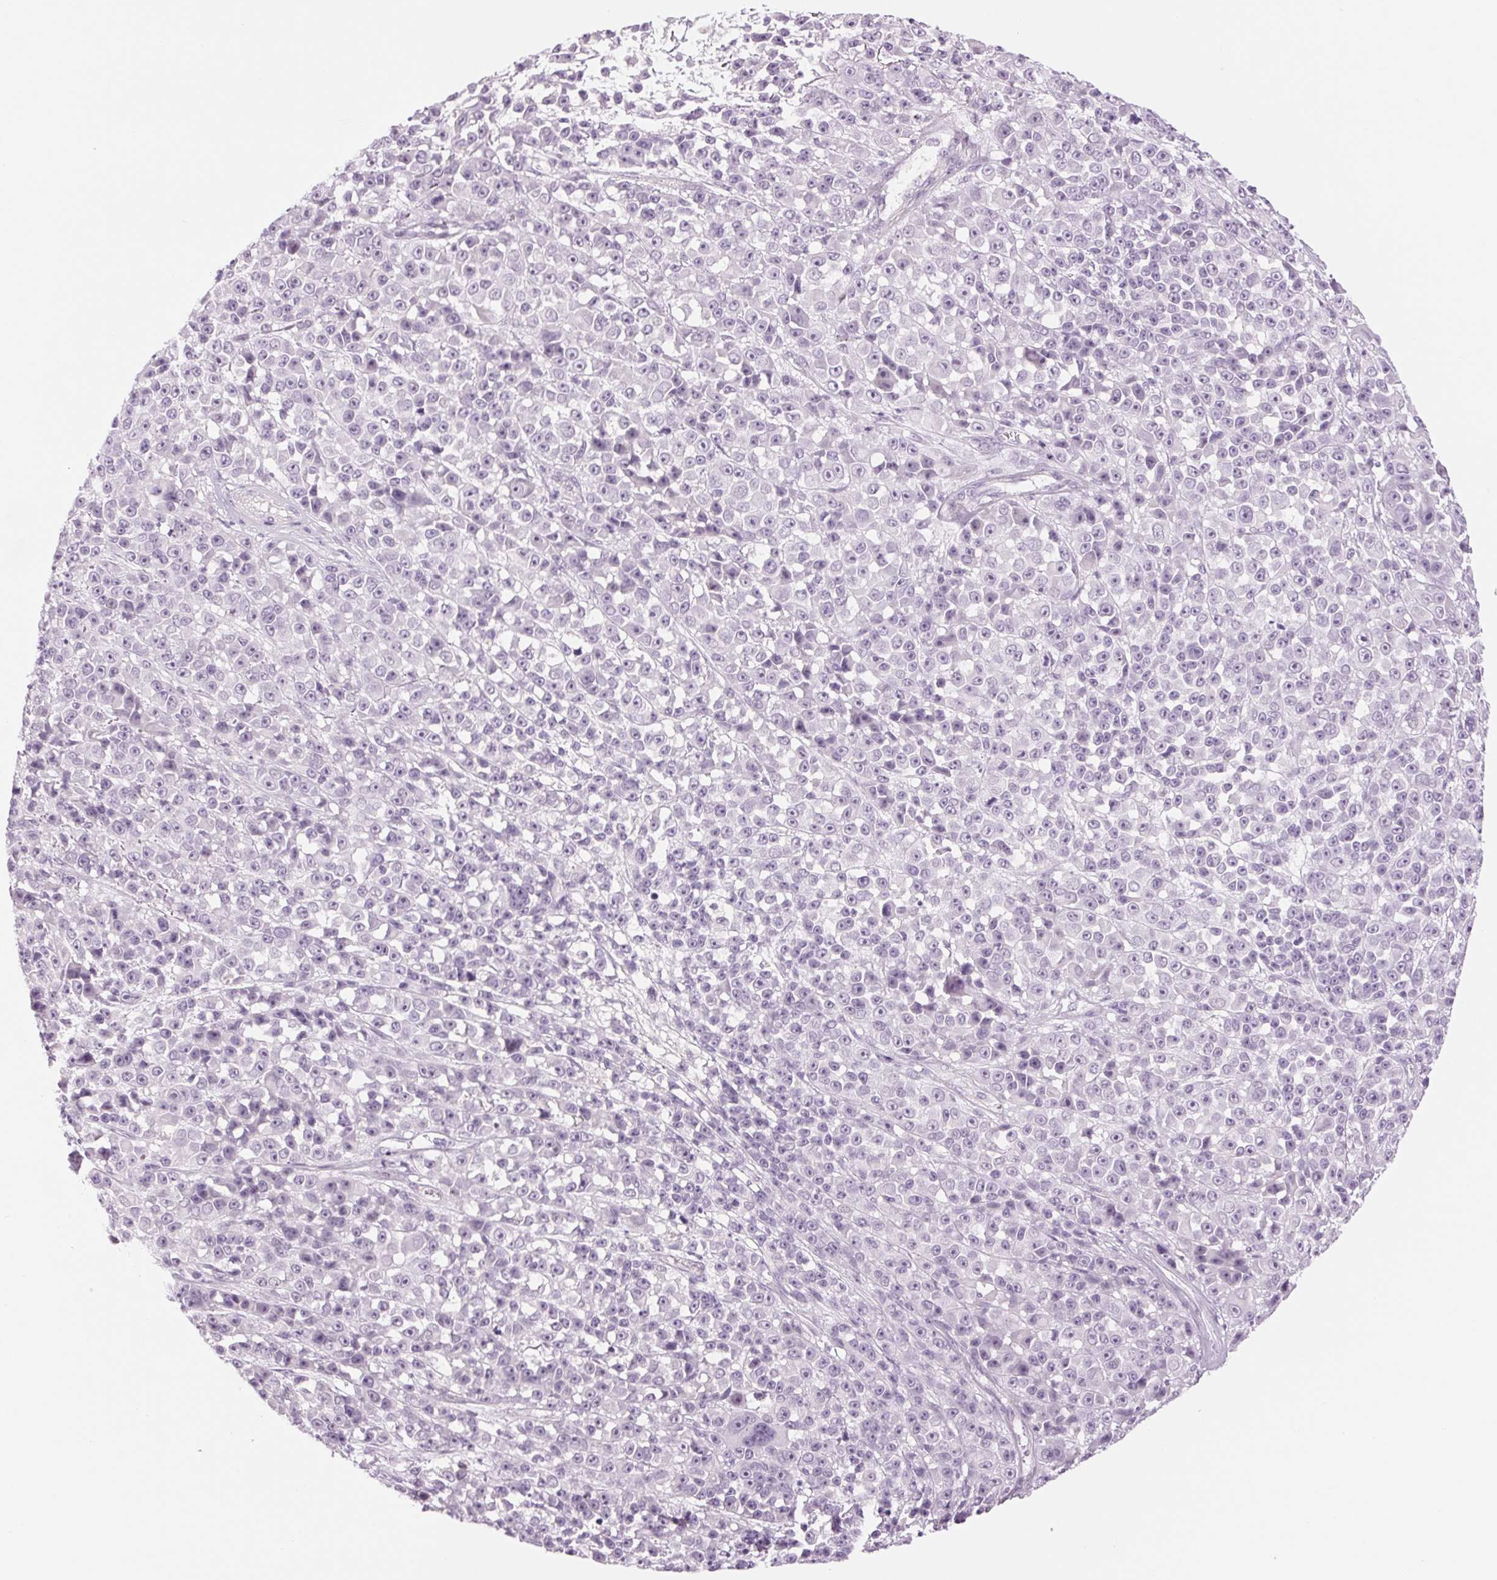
{"staining": {"intensity": "negative", "quantity": "none", "location": "none"}, "tissue": "melanoma", "cell_type": "Tumor cells", "image_type": "cancer", "snomed": [{"axis": "morphology", "description": "Malignant melanoma, NOS"}, {"axis": "topography", "description": "Skin"}, {"axis": "topography", "description": "Skin of back"}], "caption": "IHC micrograph of neoplastic tissue: human melanoma stained with DAB (3,3'-diaminobenzidine) exhibits no significant protein staining in tumor cells.", "gene": "MPO", "patient": {"sex": "male", "age": 91}}